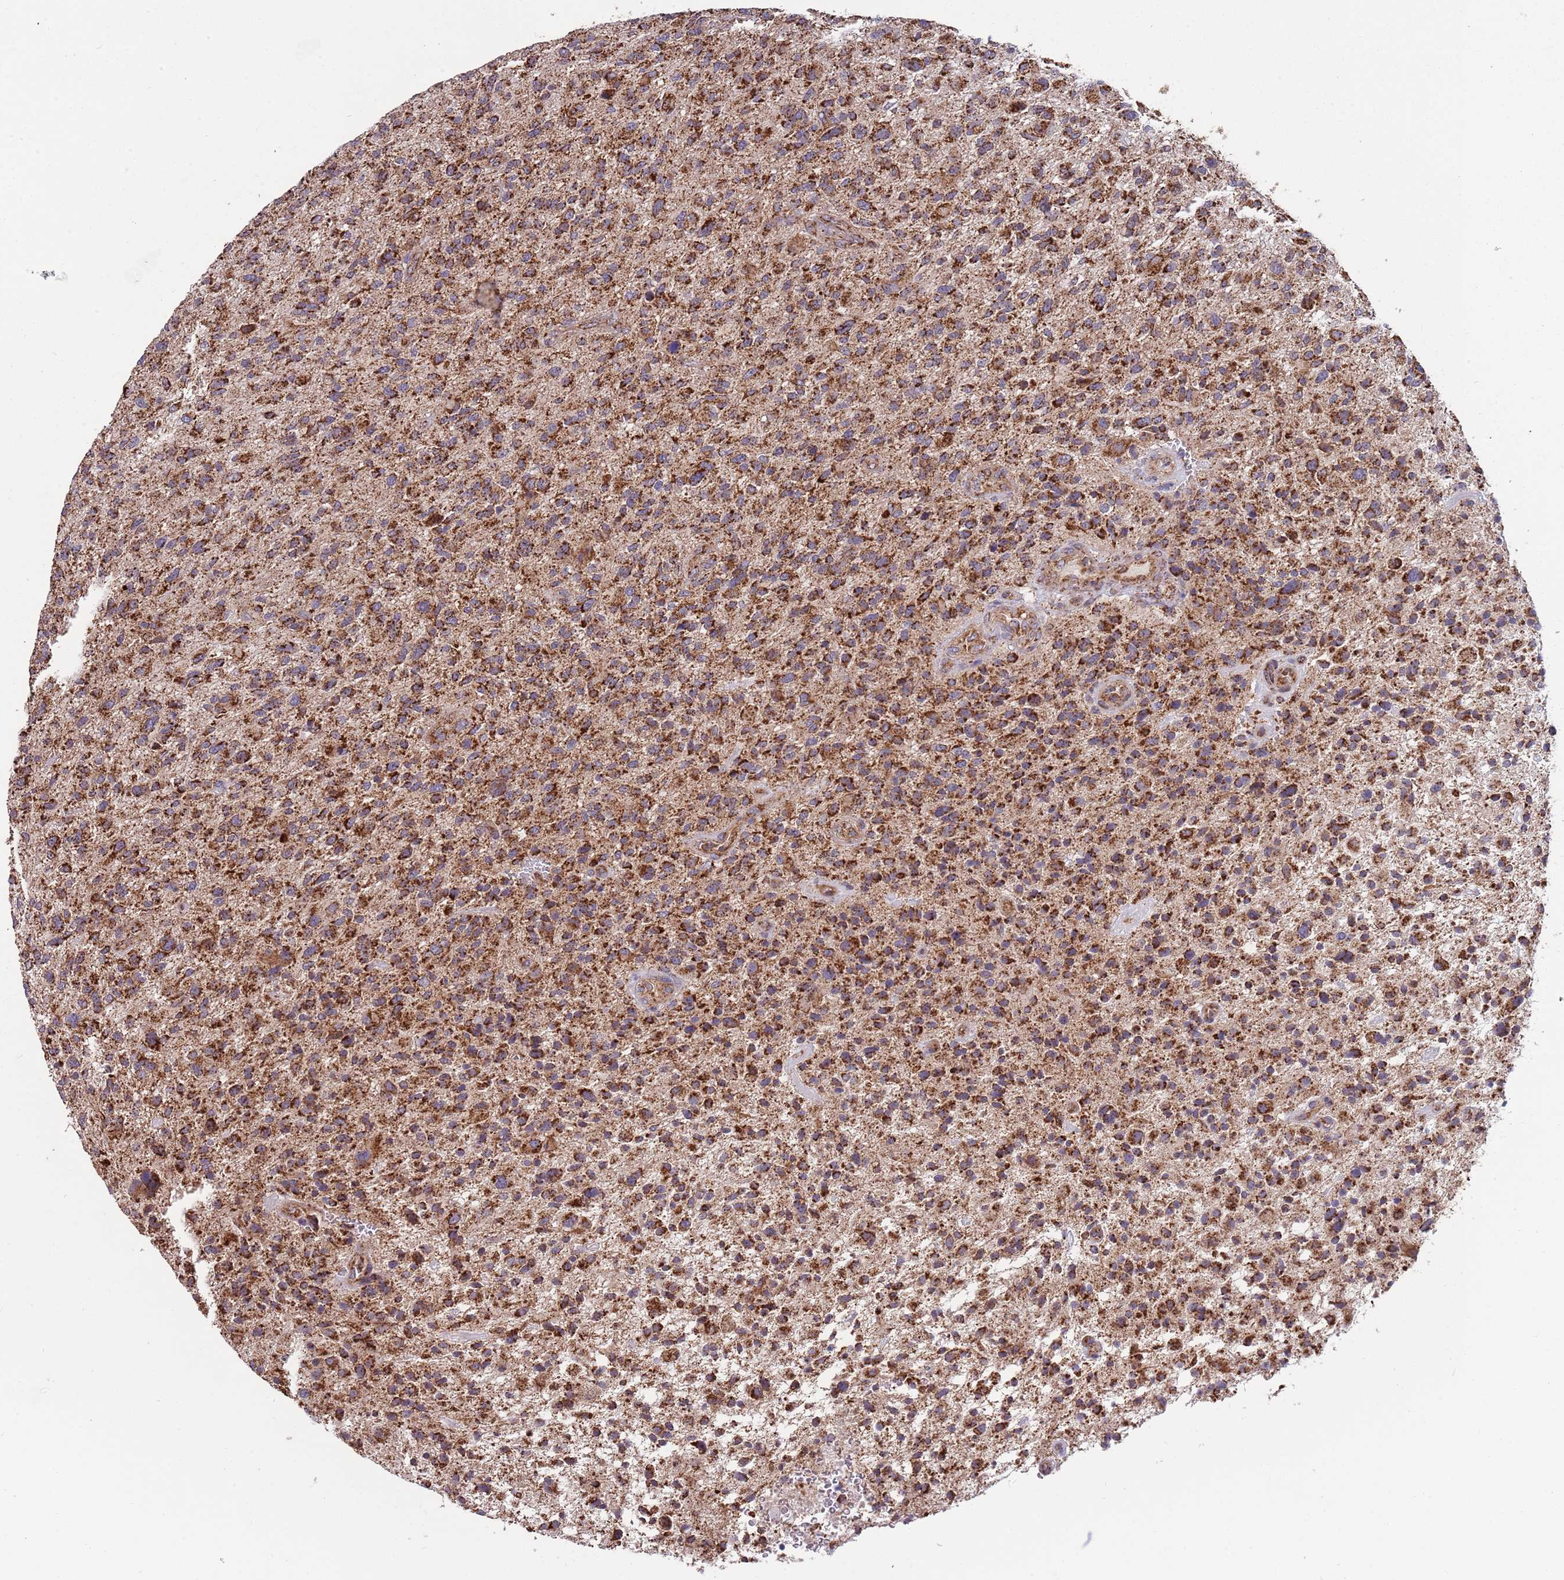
{"staining": {"intensity": "strong", "quantity": ">75%", "location": "cytoplasmic/membranous"}, "tissue": "glioma", "cell_type": "Tumor cells", "image_type": "cancer", "snomed": [{"axis": "morphology", "description": "Glioma, malignant, High grade"}, {"axis": "topography", "description": "Brain"}], "caption": "Immunohistochemical staining of glioma reveals high levels of strong cytoplasmic/membranous expression in about >75% of tumor cells. (DAB (3,3'-diaminobenzidine) IHC with brightfield microscopy, high magnification).", "gene": "VPS16", "patient": {"sex": "male", "age": 47}}